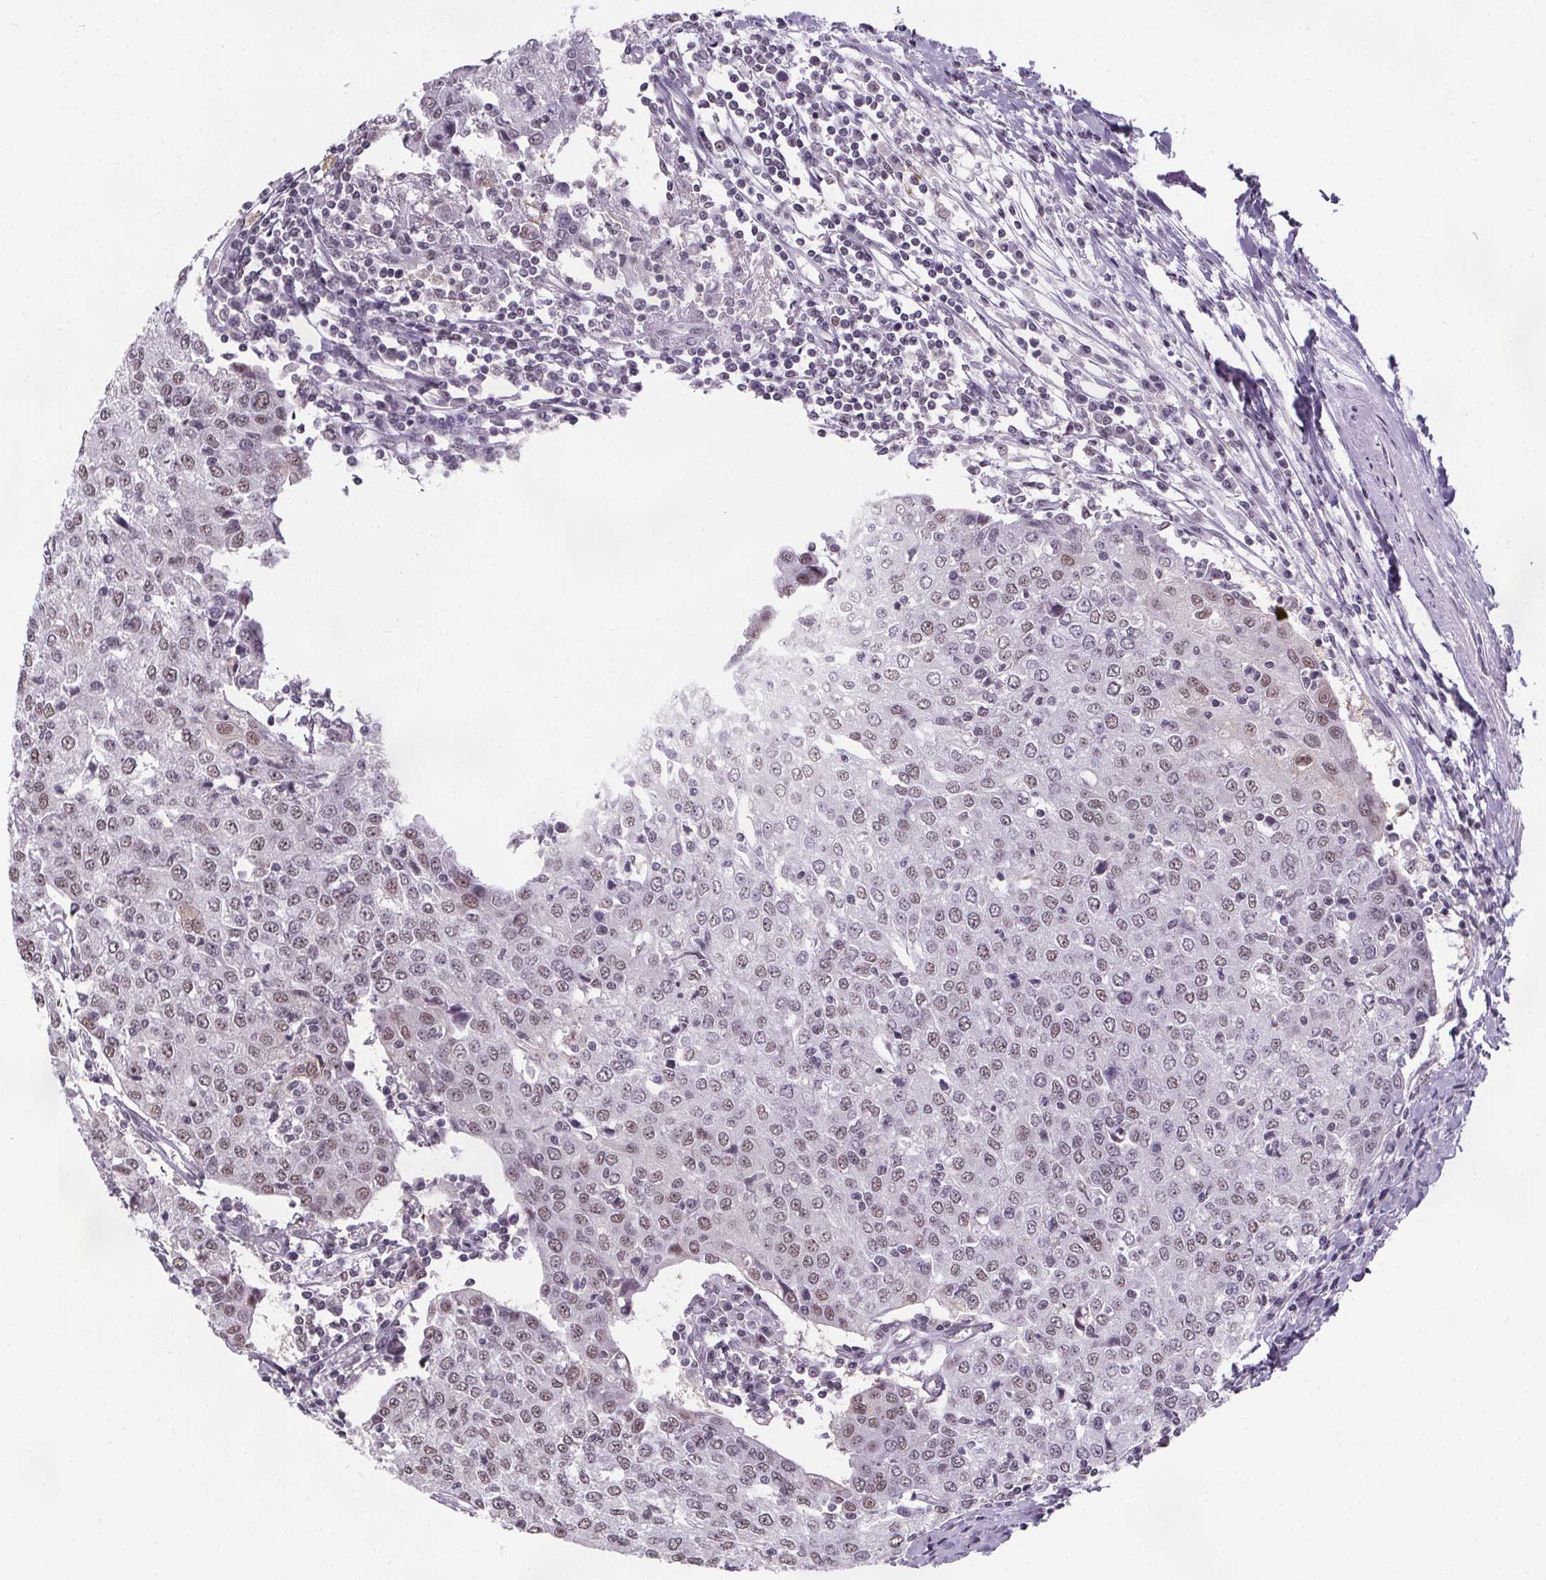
{"staining": {"intensity": "weak", "quantity": "25%-75%", "location": "nuclear"}, "tissue": "urothelial cancer", "cell_type": "Tumor cells", "image_type": "cancer", "snomed": [{"axis": "morphology", "description": "Urothelial carcinoma, High grade"}, {"axis": "topography", "description": "Urinary bladder"}], "caption": "An image of high-grade urothelial carcinoma stained for a protein shows weak nuclear brown staining in tumor cells. (DAB (3,3'-diaminobenzidine) = brown stain, brightfield microscopy at high magnification).", "gene": "ZNF572", "patient": {"sex": "female", "age": 85}}